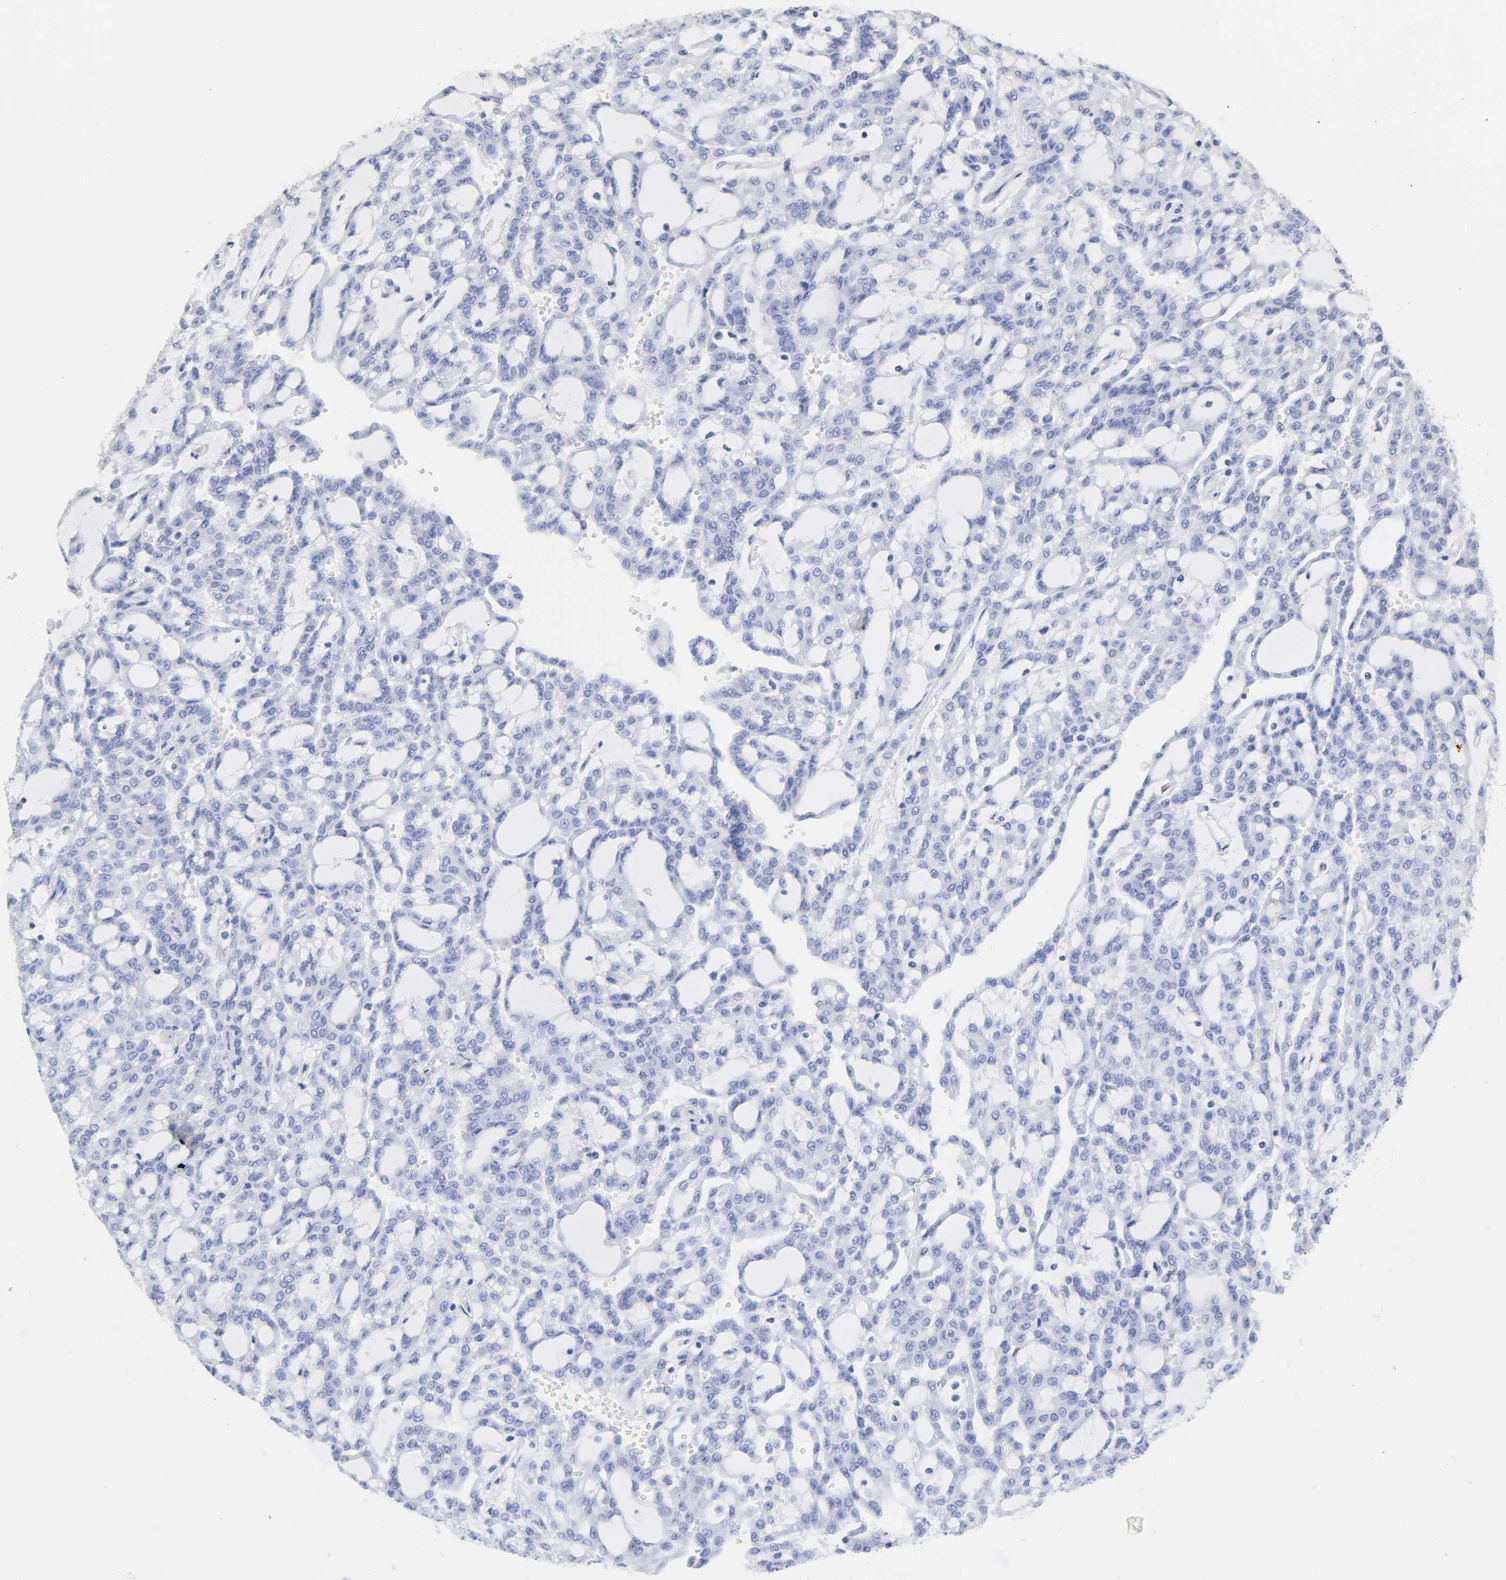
{"staining": {"intensity": "negative", "quantity": "none", "location": "none"}, "tissue": "renal cancer", "cell_type": "Tumor cells", "image_type": "cancer", "snomed": [{"axis": "morphology", "description": "Adenocarcinoma, NOS"}, {"axis": "topography", "description": "Kidney"}], "caption": "The photomicrograph shows no significant staining in tumor cells of renal cancer (adenocarcinoma).", "gene": "VSIG4", "patient": {"sex": "male", "age": 63}}